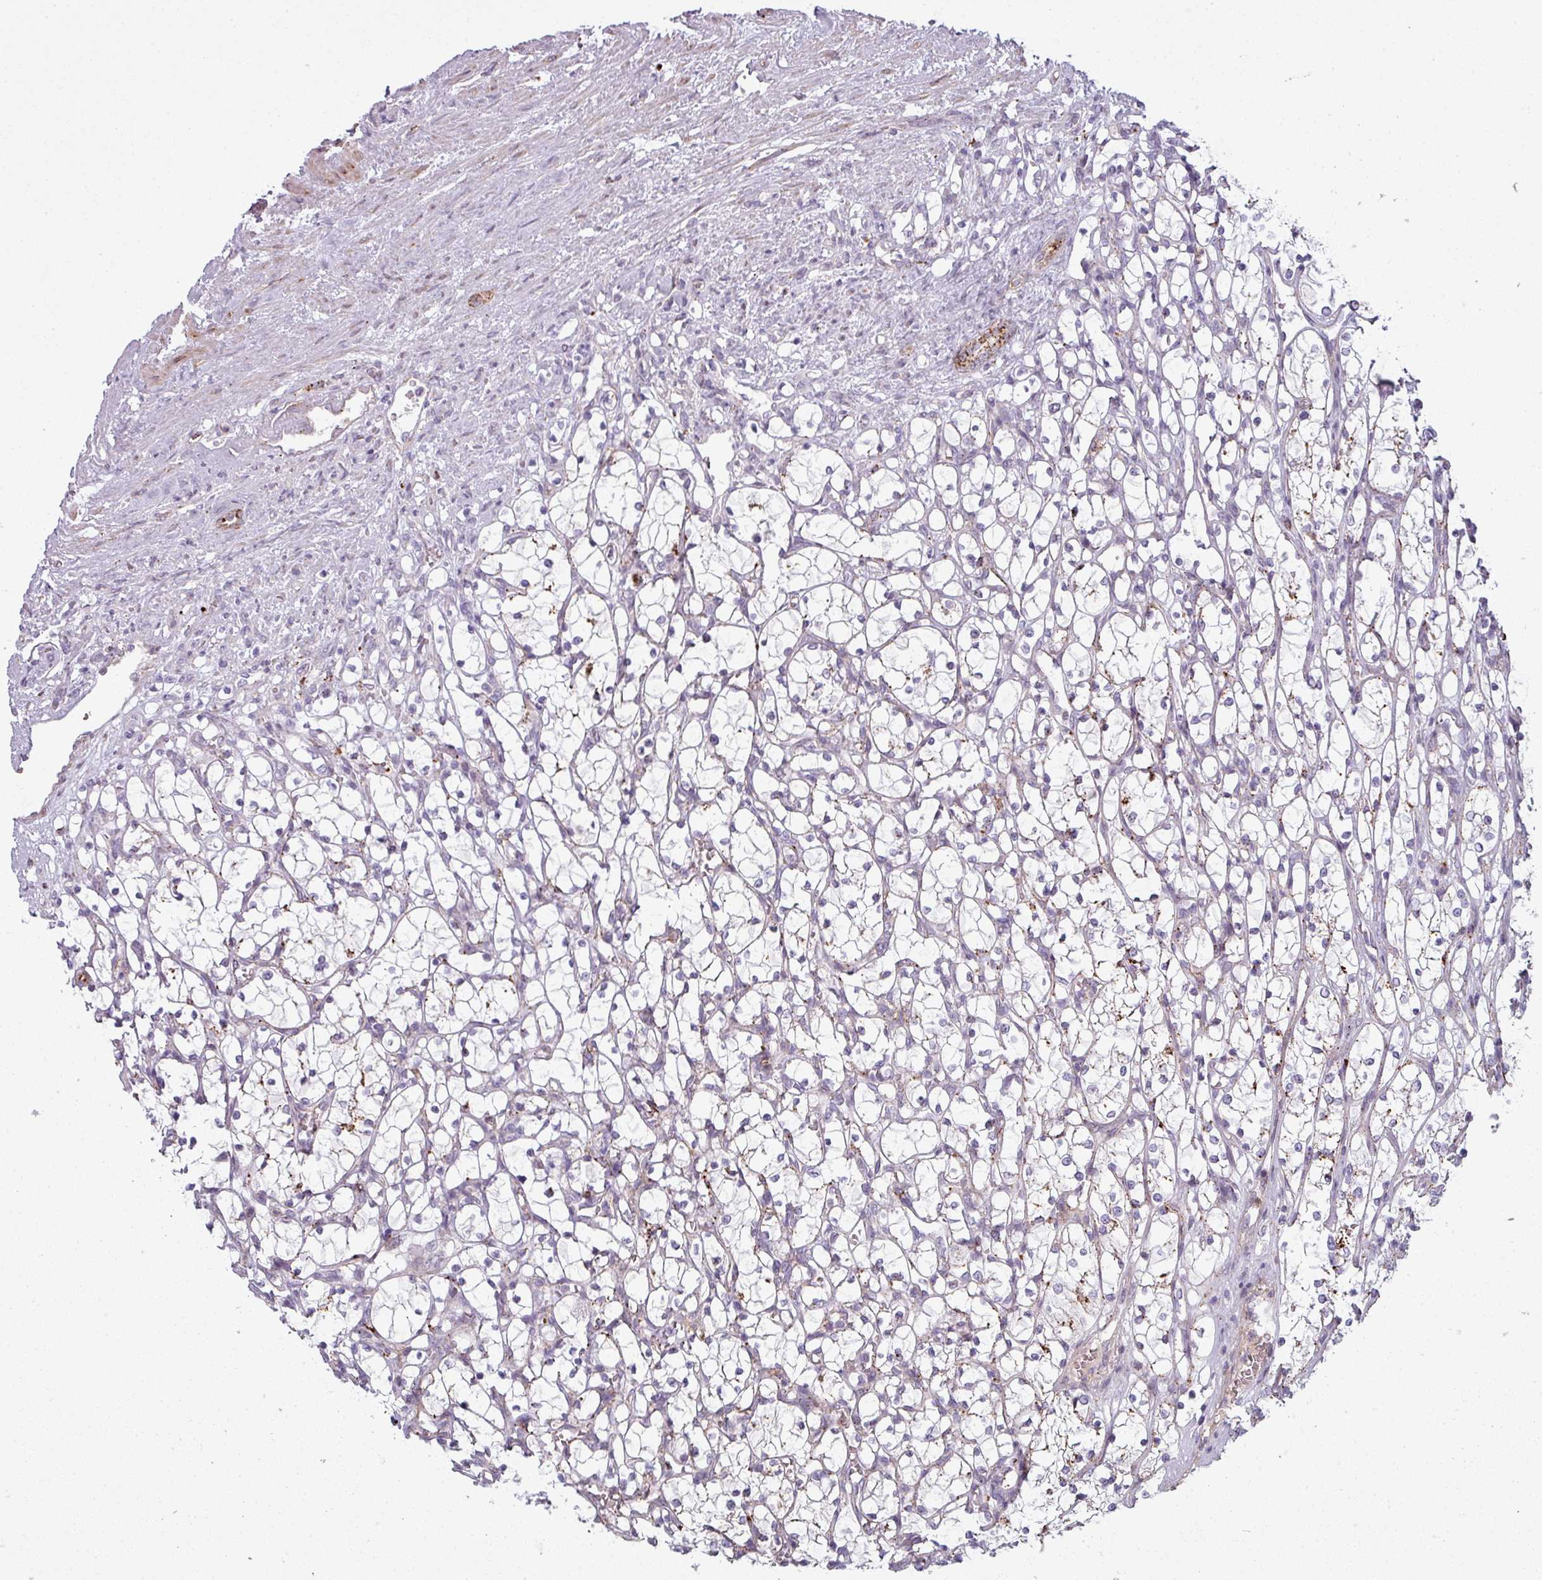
{"staining": {"intensity": "weak", "quantity": "<25%", "location": "cytoplasmic/membranous"}, "tissue": "renal cancer", "cell_type": "Tumor cells", "image_type": "cancer", "snomed": [{"axis": "morphology", "description": "Adenocarcinoma, NOS"}, {"axis": "topography", "description": "Kidney"}], "caption": "There is no significant positivity in tumor cells of renal cancer.", "gene": "MAP7D2", "patient": {"sex": "female", "age": 69}}